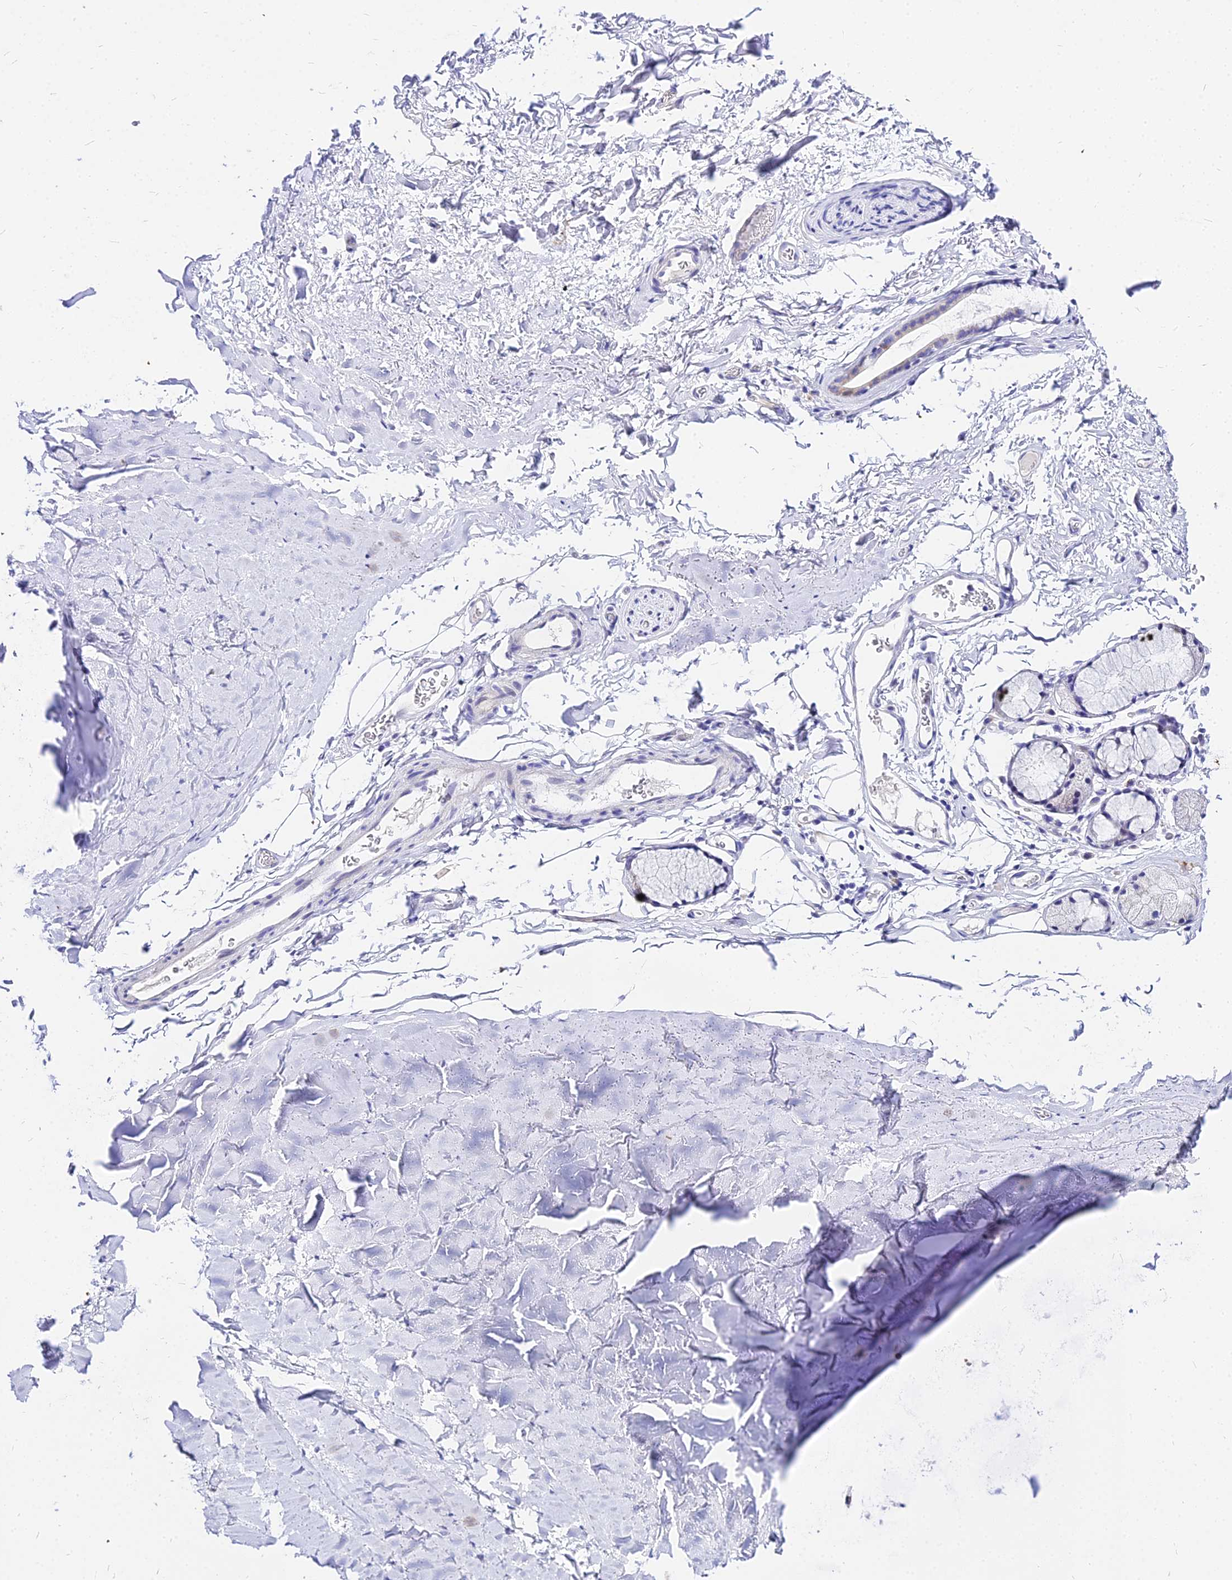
{"staining": {"intensity": "negative", "quantity": "none", "location": "none"}, "tissue": "adipose tissue", "cell_type": "Adipocytes", "image_type": "normal", "snomed": [{"axis": "morphology", "description": "Normal tissue, NOS"}, {"axis": "topography", "description": "Bronchus"}], "caption": "Image shows no protein positivity in adipocytes of benign adipose tissue. The staining was performed using DAB to visualize the protein expression in brown, while the nuclei were stained in blue with hematoxylin (Magnification: 20x).", "gene": "CARD18", "patient": {"sex": "female", "age": 73}}